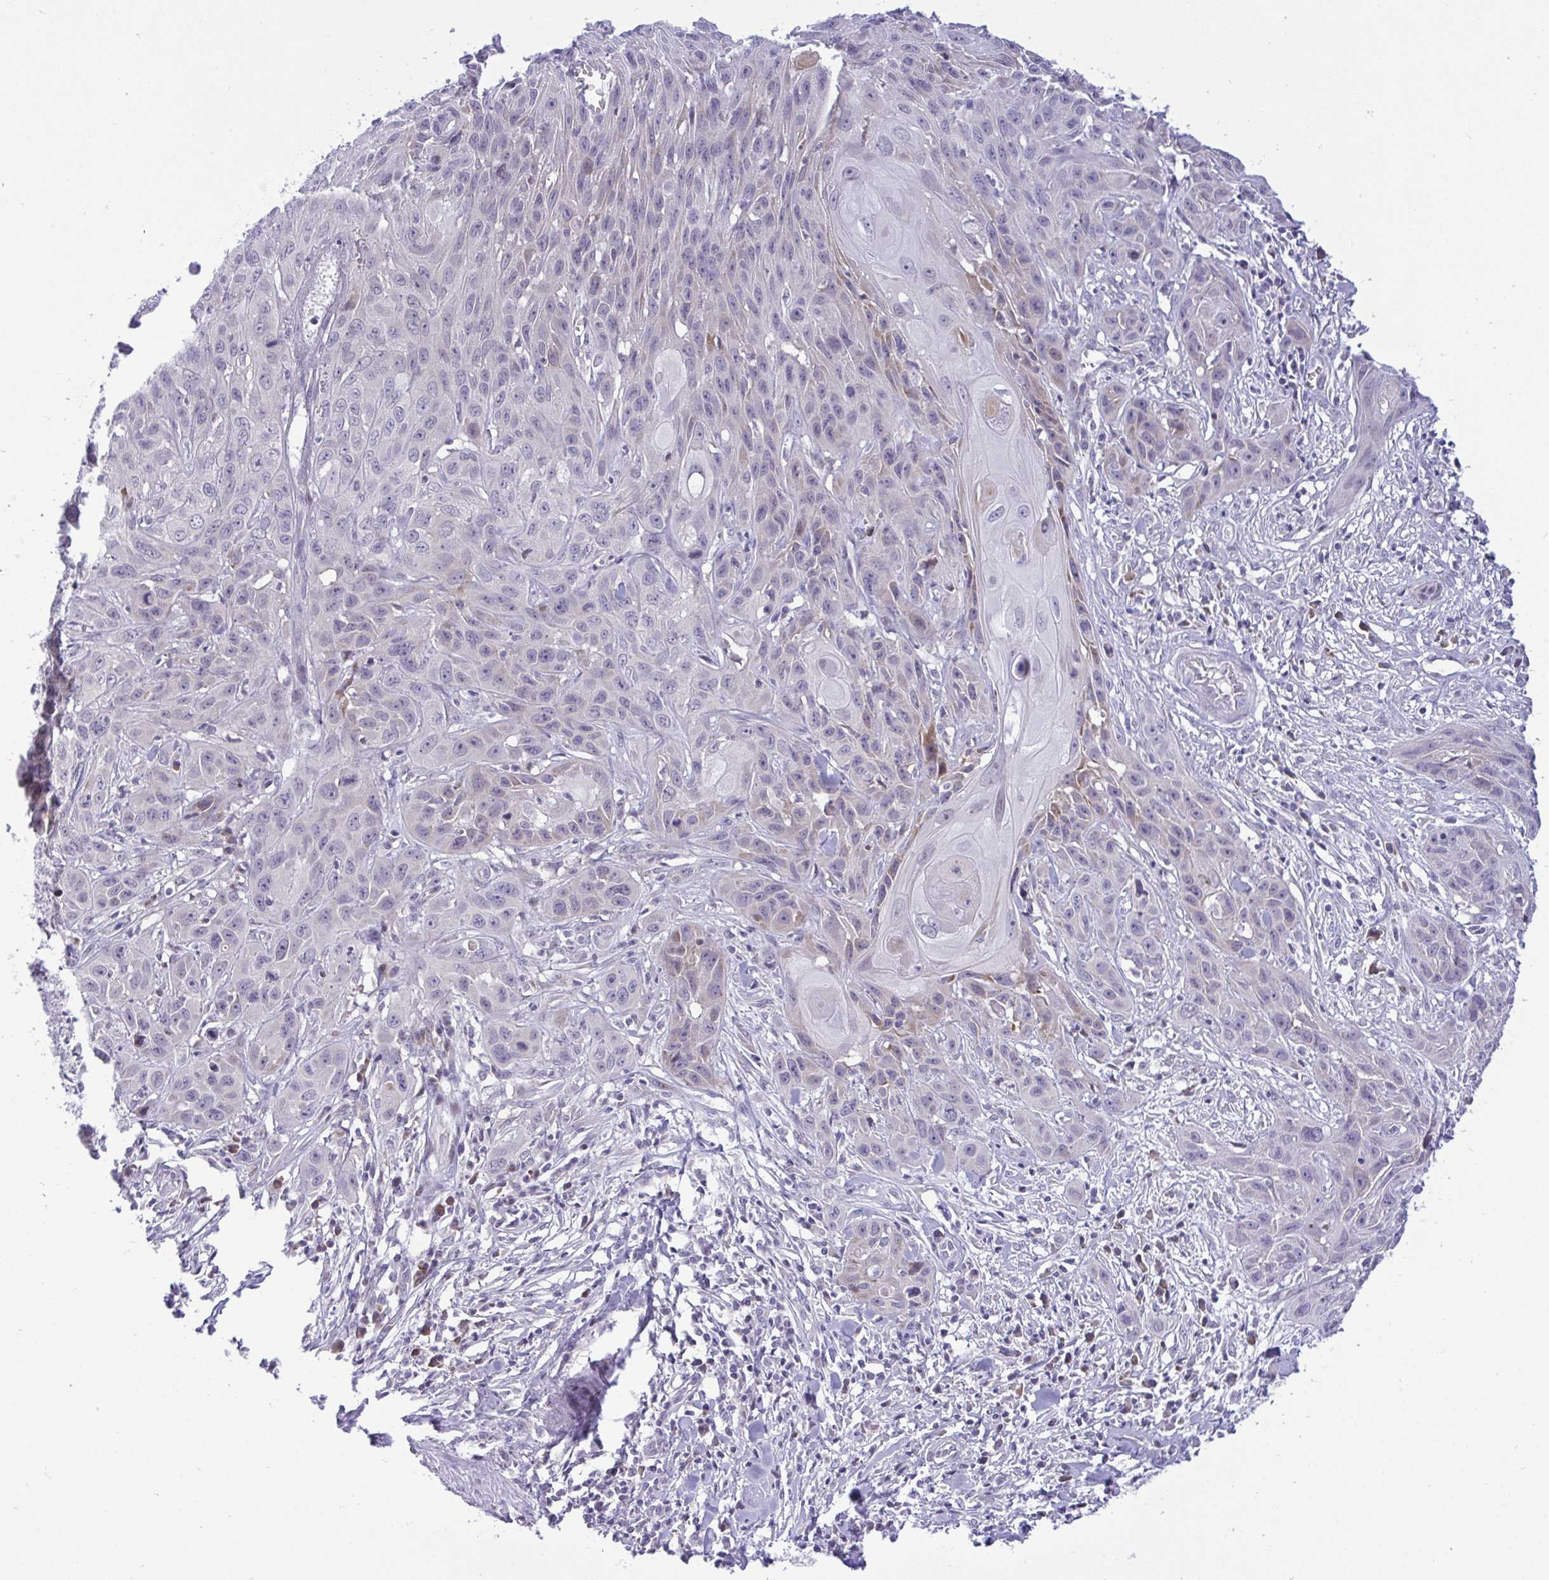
{"staining": {"intensity": "negative", "quantity": "none", "location": "none"}, "tissue": "skin cancer", "cell_type": "Tumor cells", "image_type": "cancer", "snomed": [{"axis": "morphology", "description": "Squamous cell carcinoma, NOS"}, {"axis": "topography", "description": "Skin"}, {"axis": "topography", "description": "Vulva"}], "caption": "Skin cancer (squamous cell carcinoma) was stained to show a protein in brown. There is no significant expression in tumor cells. (DAB immunohistochemistry, high magnification).", "gene": "EPOP", "patient": {"sex": "female", "age": 83}}